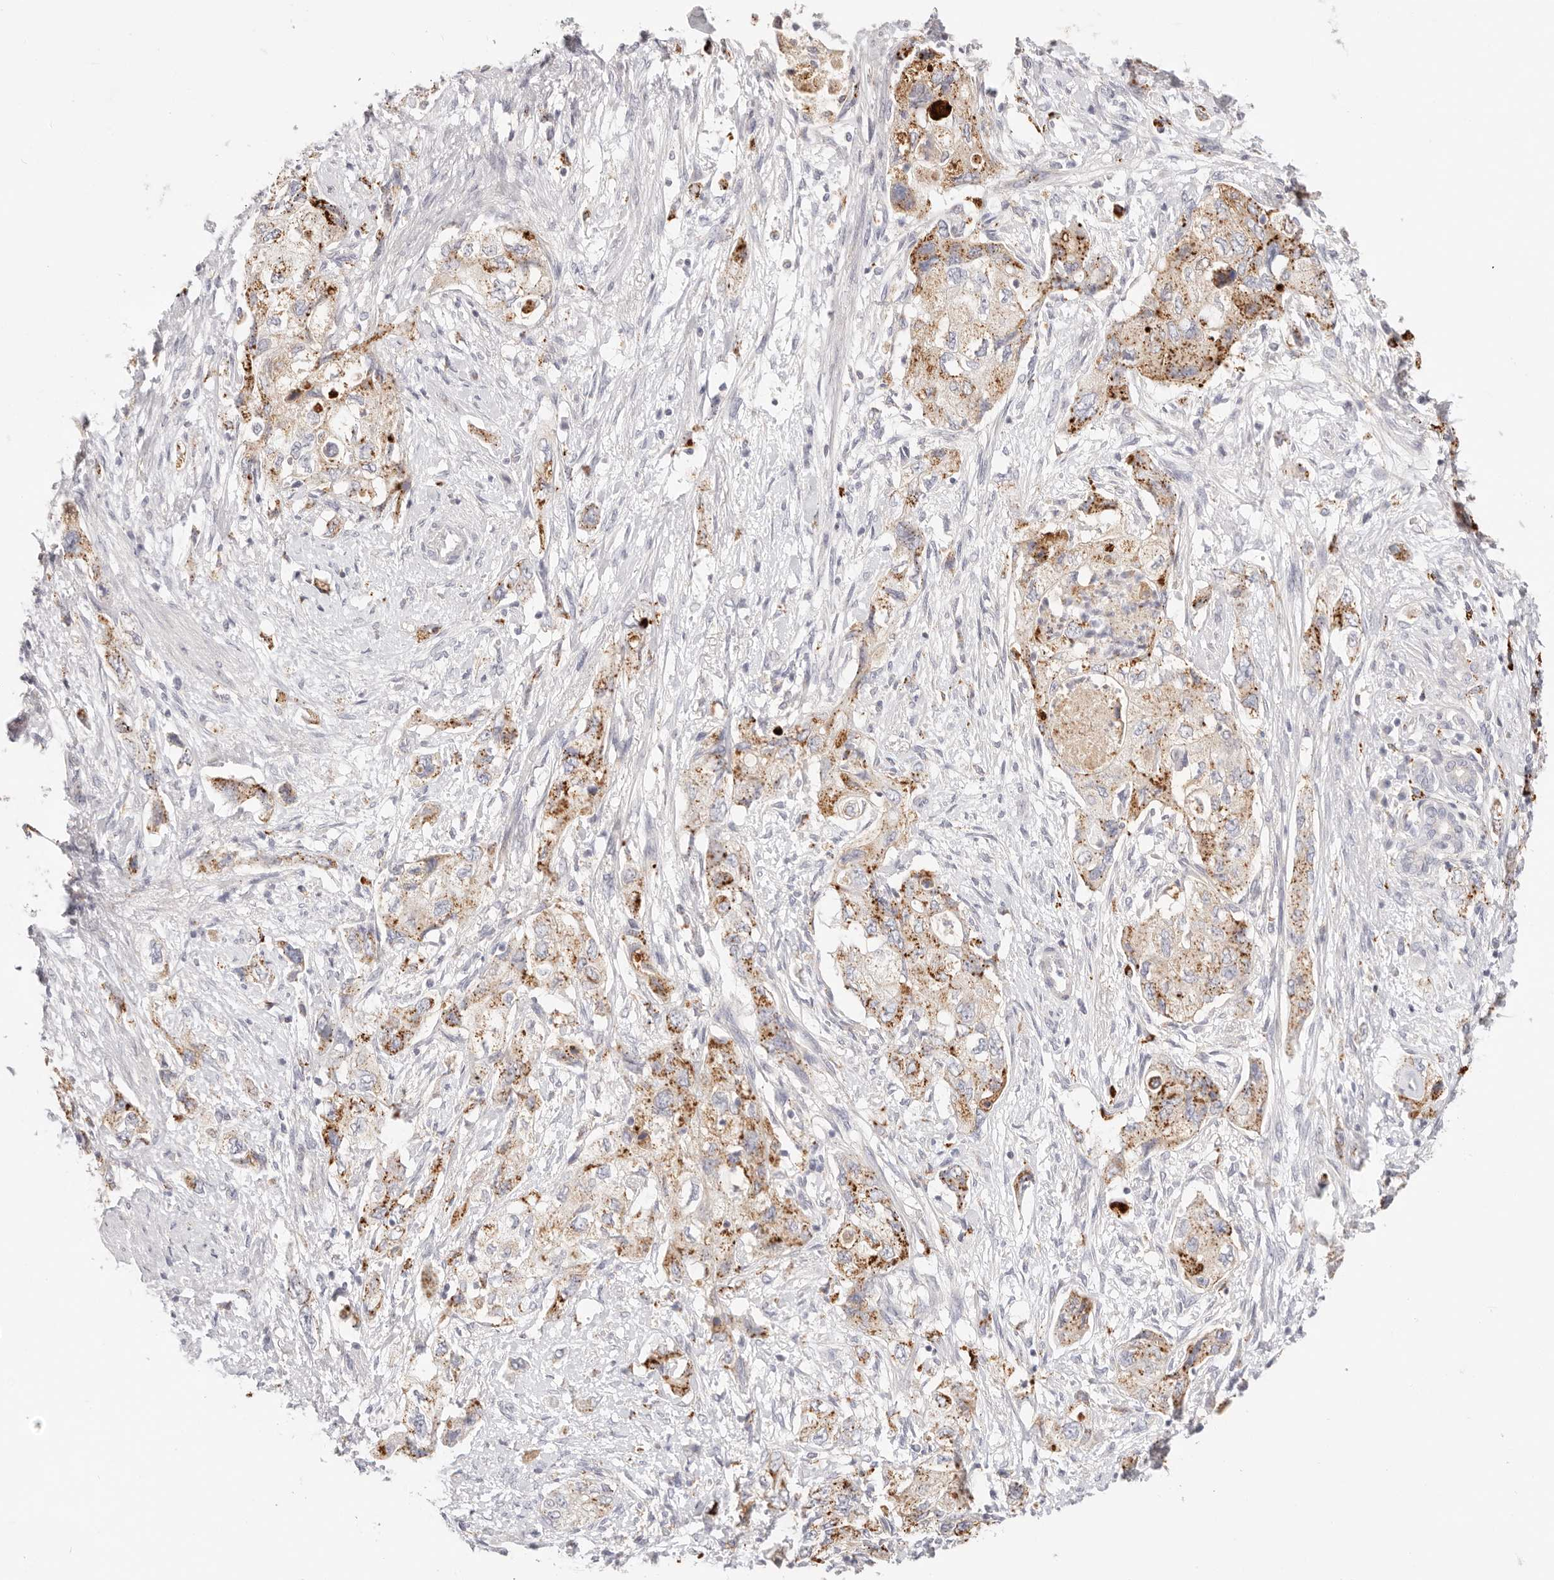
{"staining": {"intensity": "moderate", "quantity": ">75%", "location": "cytoplasmic/membranous"}, "tissue": "pancreatic cancer", "cell_type": "Tumor cells", "image_type": "cancer", "snomed": [{"axis": "morphology", "description": "Adenocarcinoma, NOS"}, {"axis": "topography", "description": "Pancreas"}], "caption": "Approximately >75% of tumor cells in human pancreatic cancer exhibit moderate cytoplasmic/membranous protein expression as visualized by brown immunohistochemical staining.", "gene": "STKLD1", "patient": {"sex": "female", "age": 73}}